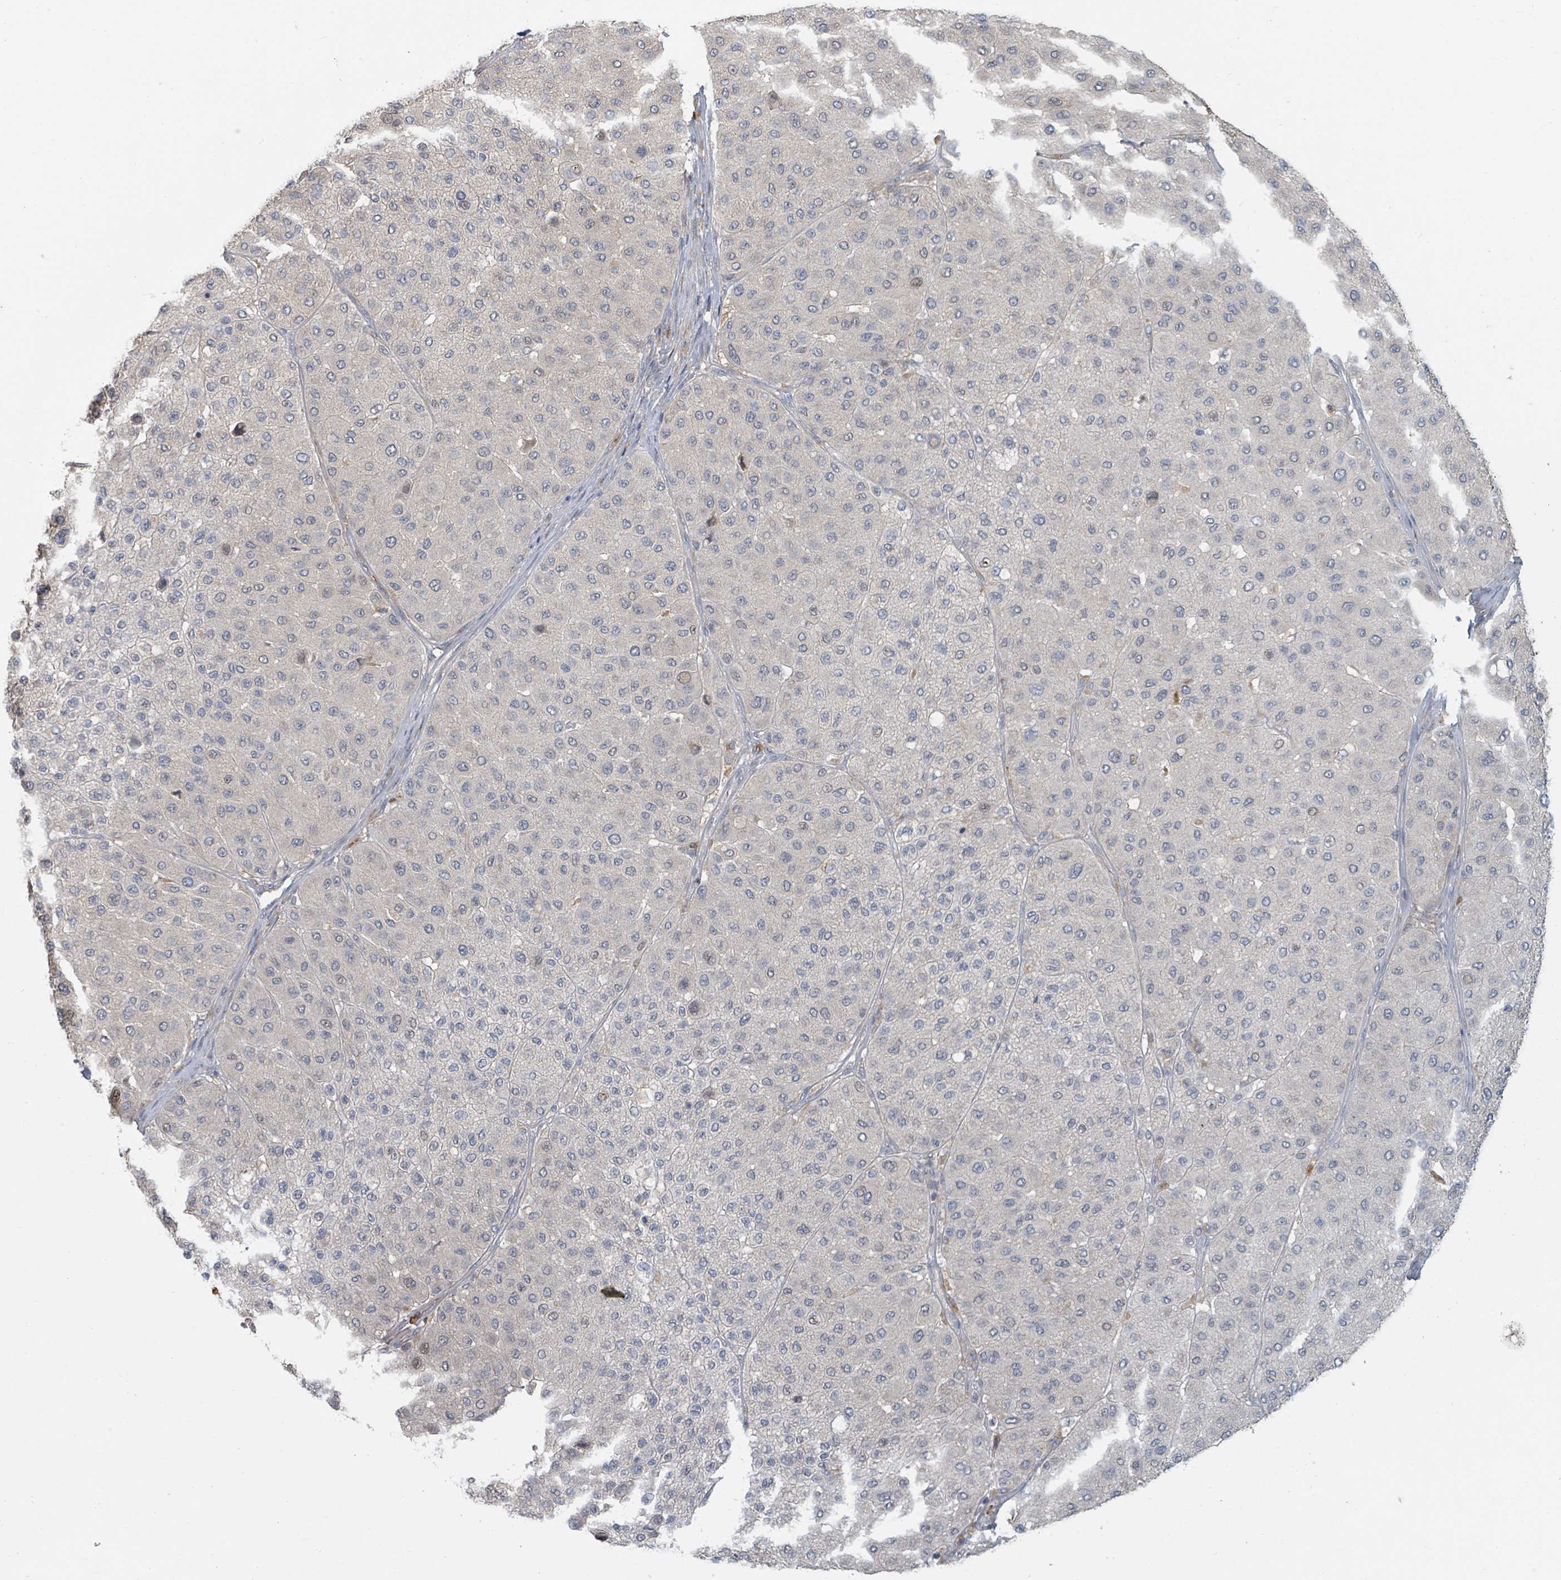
{"staining": {"intensity": "negative", "quantity": "none", "location": "none"}, "tissue": "melanoma", "cell_type": "Tumor cells", "image_type": "cancer", "snomed": [{"axis": "morphology", "description": "Malignant melanoma, Metastatic site"}, {"axis": "topography", "description": "Smooth muscle"}], "caption": "Immunohistochemistry (IHC) micrograph of human melanoma stained for a protein (brown), which shows no staining in tumor cells.", "gene": "TRPC4AP", "patient": {"sex": "male", "age": 41}}